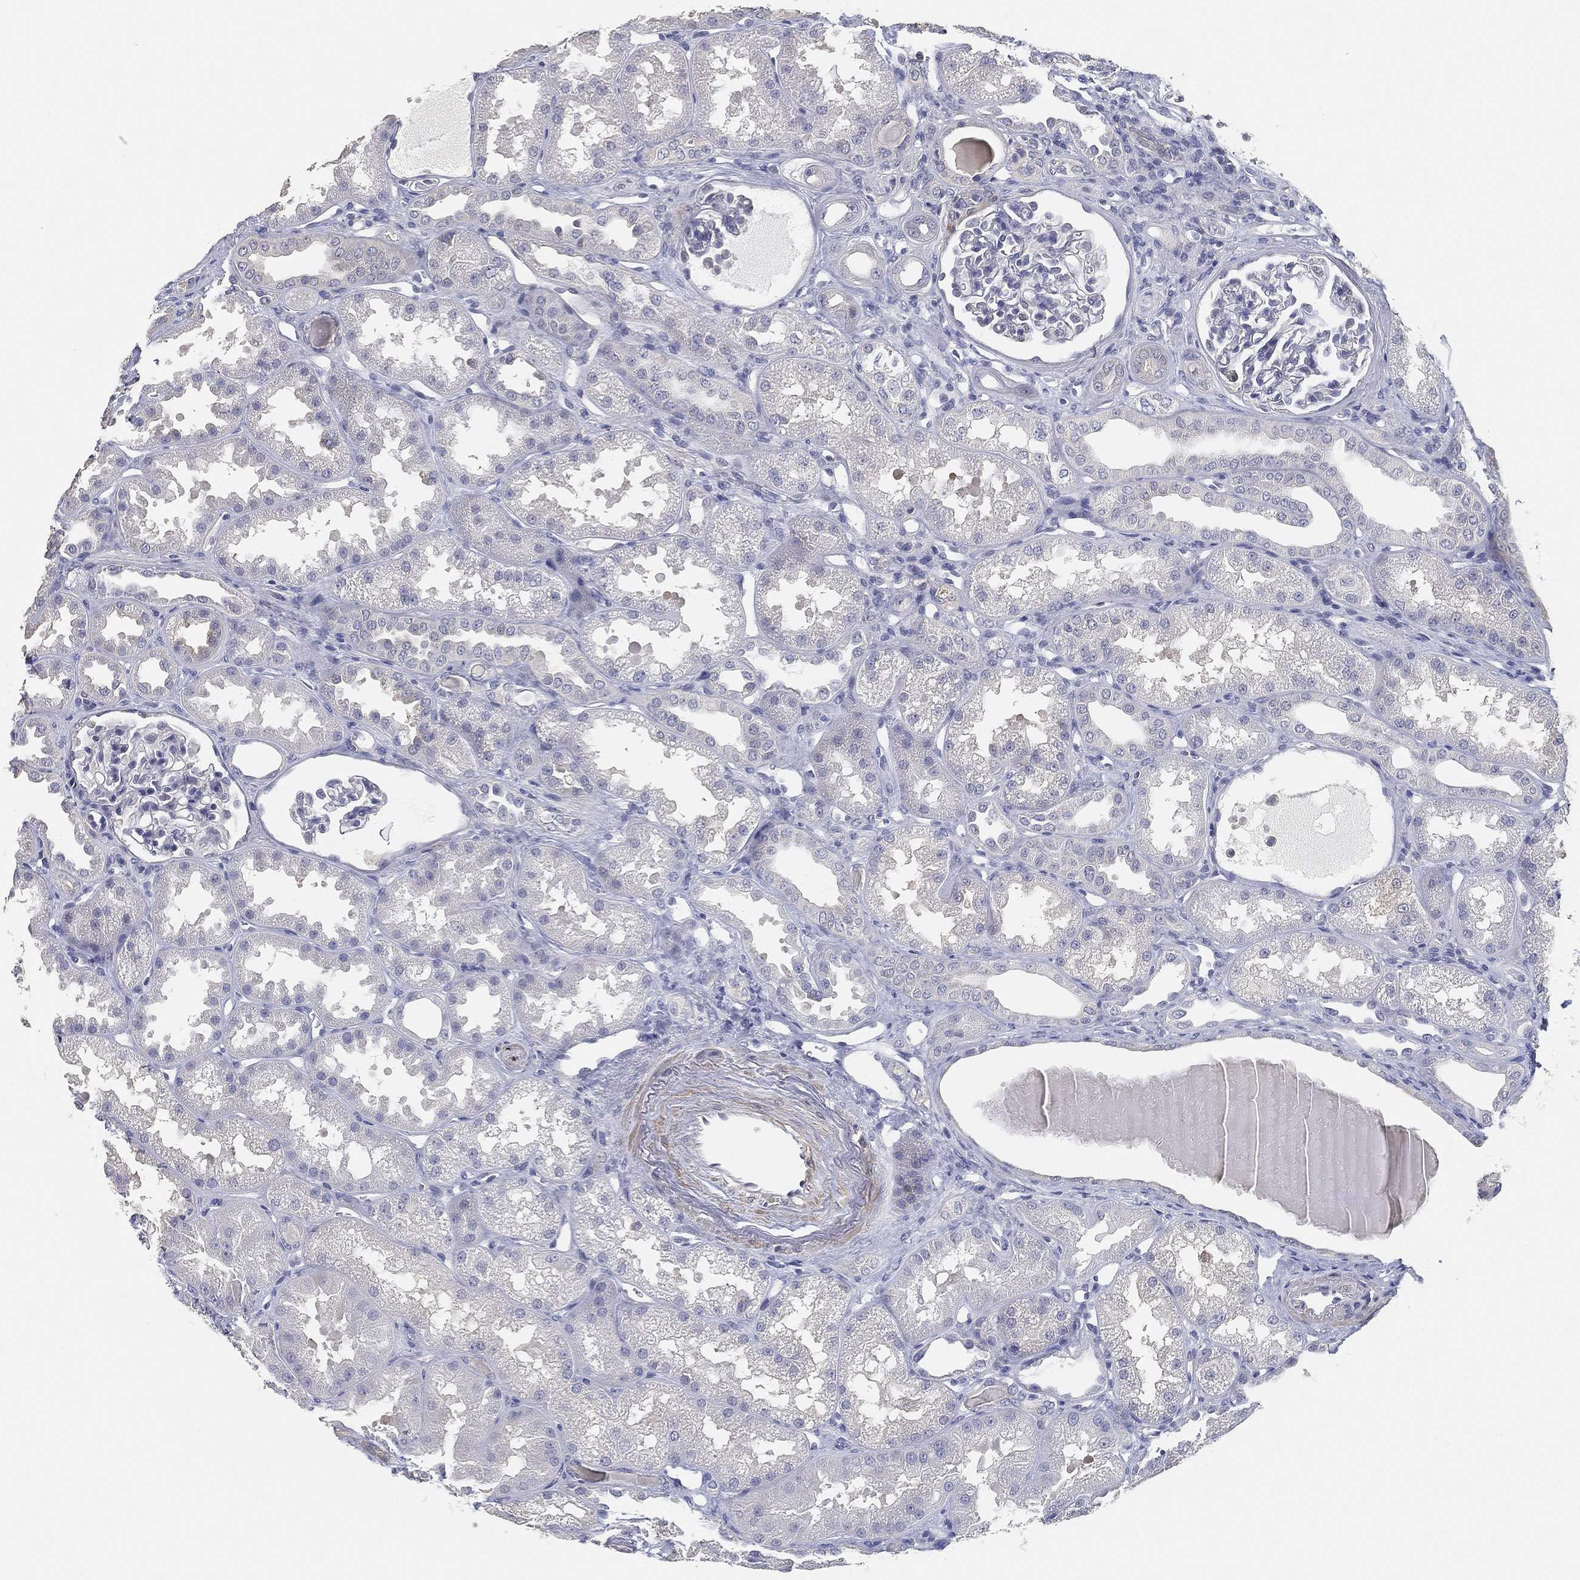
{"staining": {"intensity": "negative", "quantity": "none", "location": "none"}, "tissue": "kidney", "cell_type": "Cells in glomeruli", "image_type": "normal", "snomed": [{"axis": "morphology", "description": "Normal tissue, NOS"}, {"axis": "topography", "description": "Kidney"}], "caption": "Immunohistochemical staining of normal kidney exhibits no significant expression in cells in glomeruli.", "gene": "GPR61", "patient": {"sex": "male", "age": 61}}